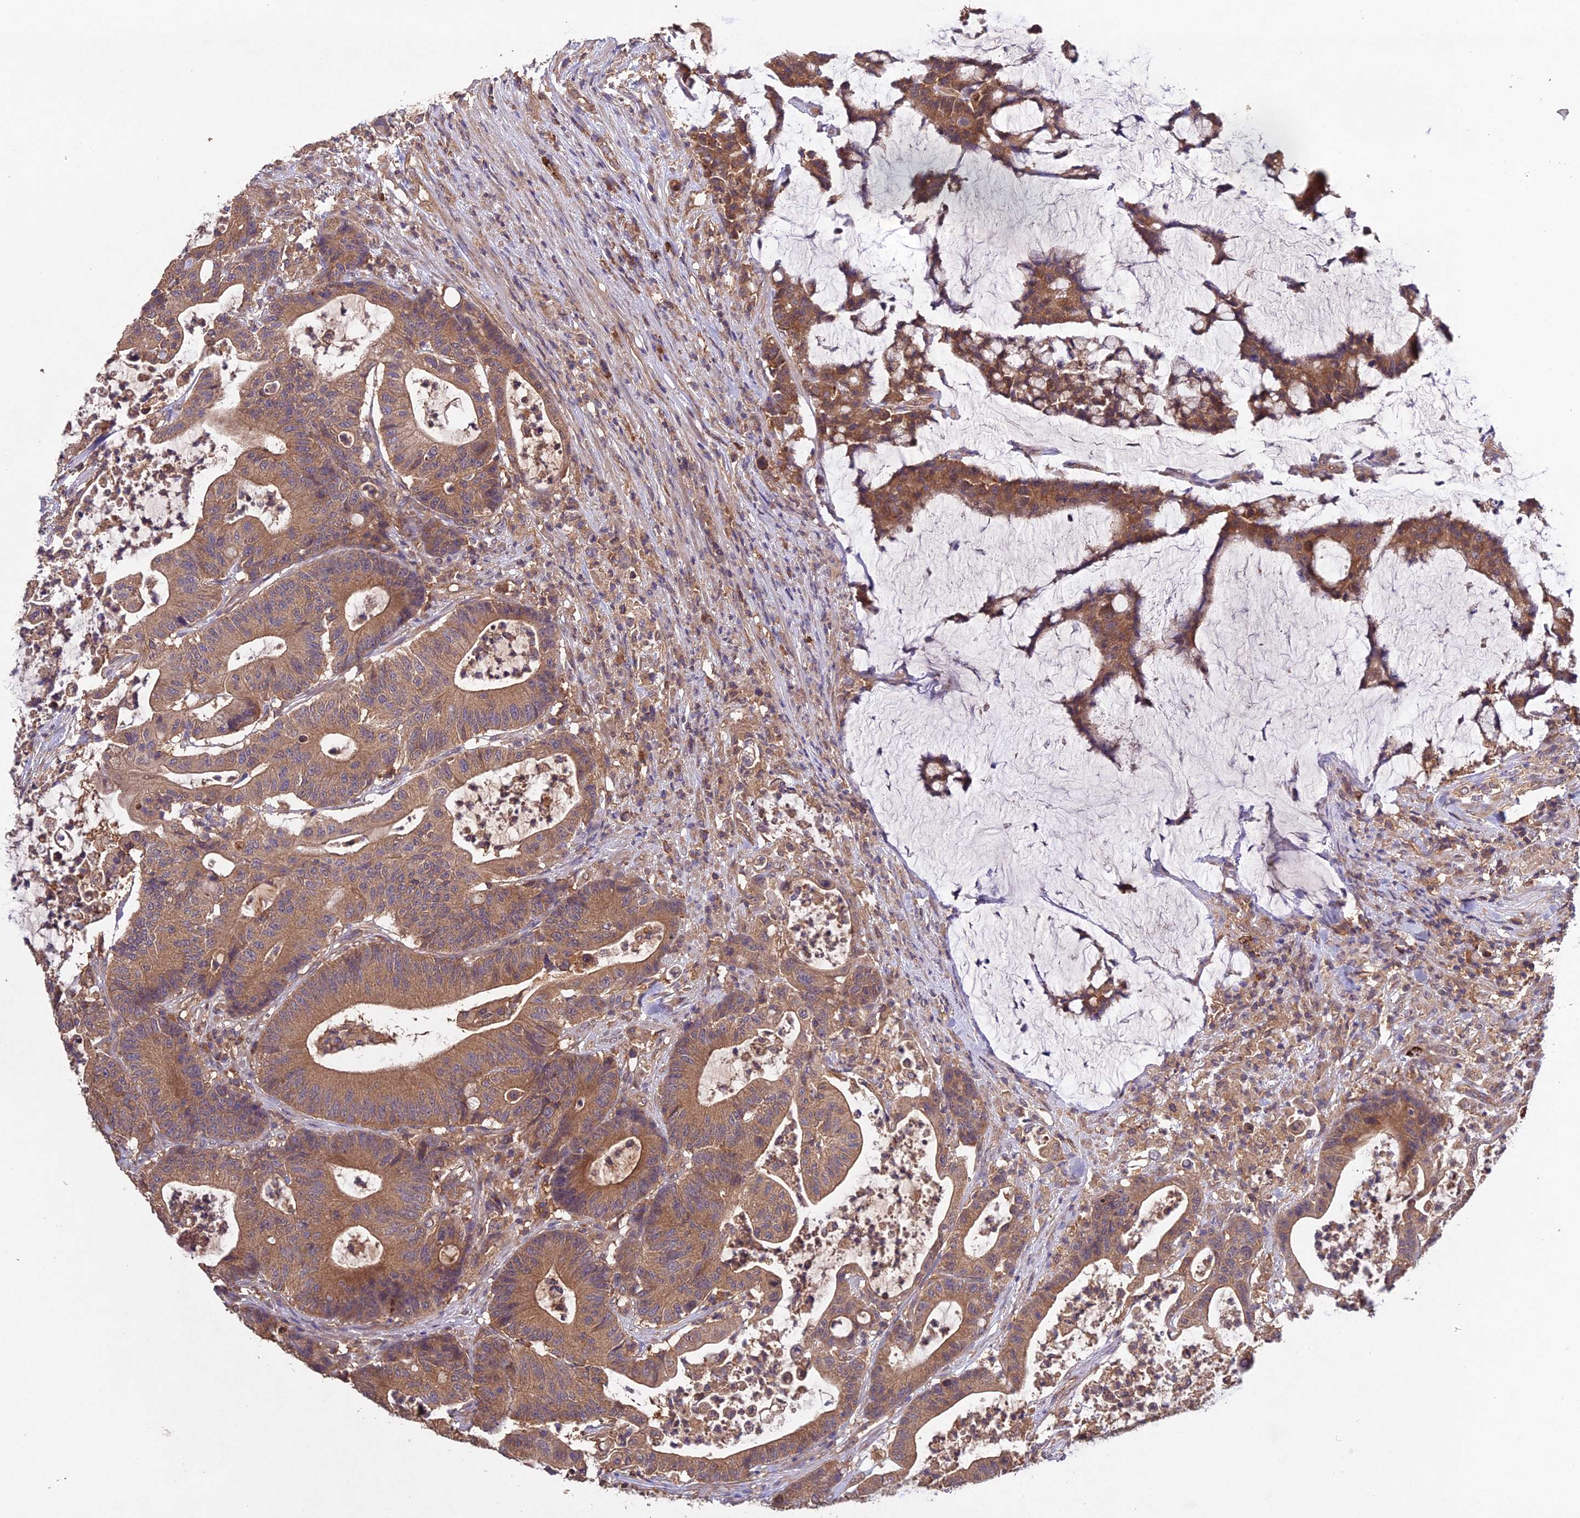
{"staining": {"intensity": "moderate", "quantity": ">75%", "location": "cytoplasmic/membranous"}, "tissue": "colorectal cancer", "cell_type": "Tumor cells", "image_type": "cancer", "snomed": [{"axis": "morphology", "description": "Adenocarcinoma, NOS"}, {"axis": "topography", "description": "Colon"}], "caption": "This is a histology image of immunohistochemistry staining of colorectal cancer, which shows moderate positivity in the cytoplasmic/membranous of tumor cells.", "gene": "TMEM258", "patient": {"sex": "female", "age": 84}}